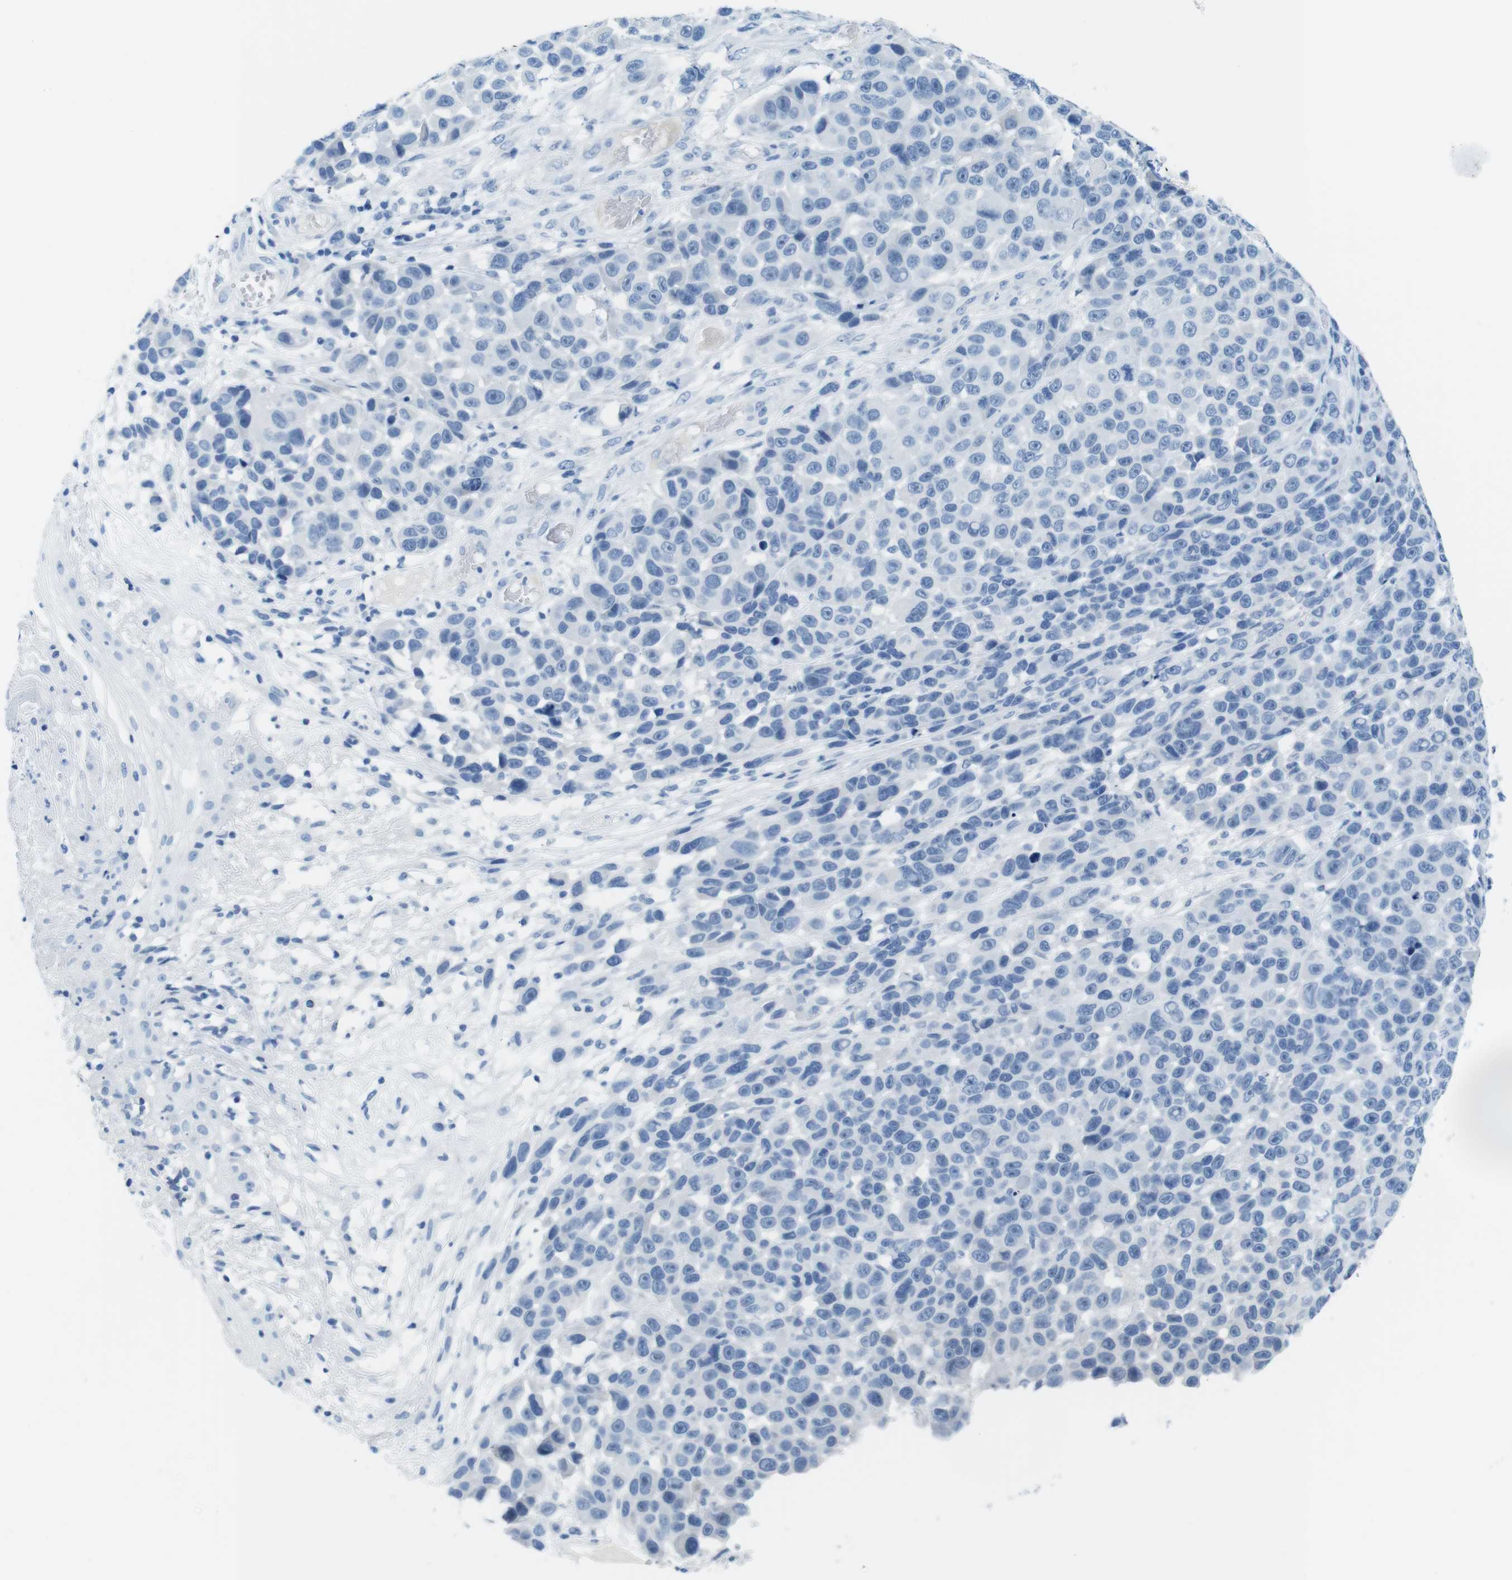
{"staining": {"intensity": "negative", "quantity": "none", "location": "none"}, "tissue": "melanoma", "cell_type": "Tumor cells", "image_type": "cancer", "snomed": [{"axis": "morphology", "description": "Malignant melanoma, NOS"}, {"axis": "topography", "description": "Skin"}], "caption": "IHC histopathology image of melanoma stained for a protein (brown), which exhibits no staining in tumor cells.", "gene": "GAP43", "patient": {"sex": "male", "age": 53}}